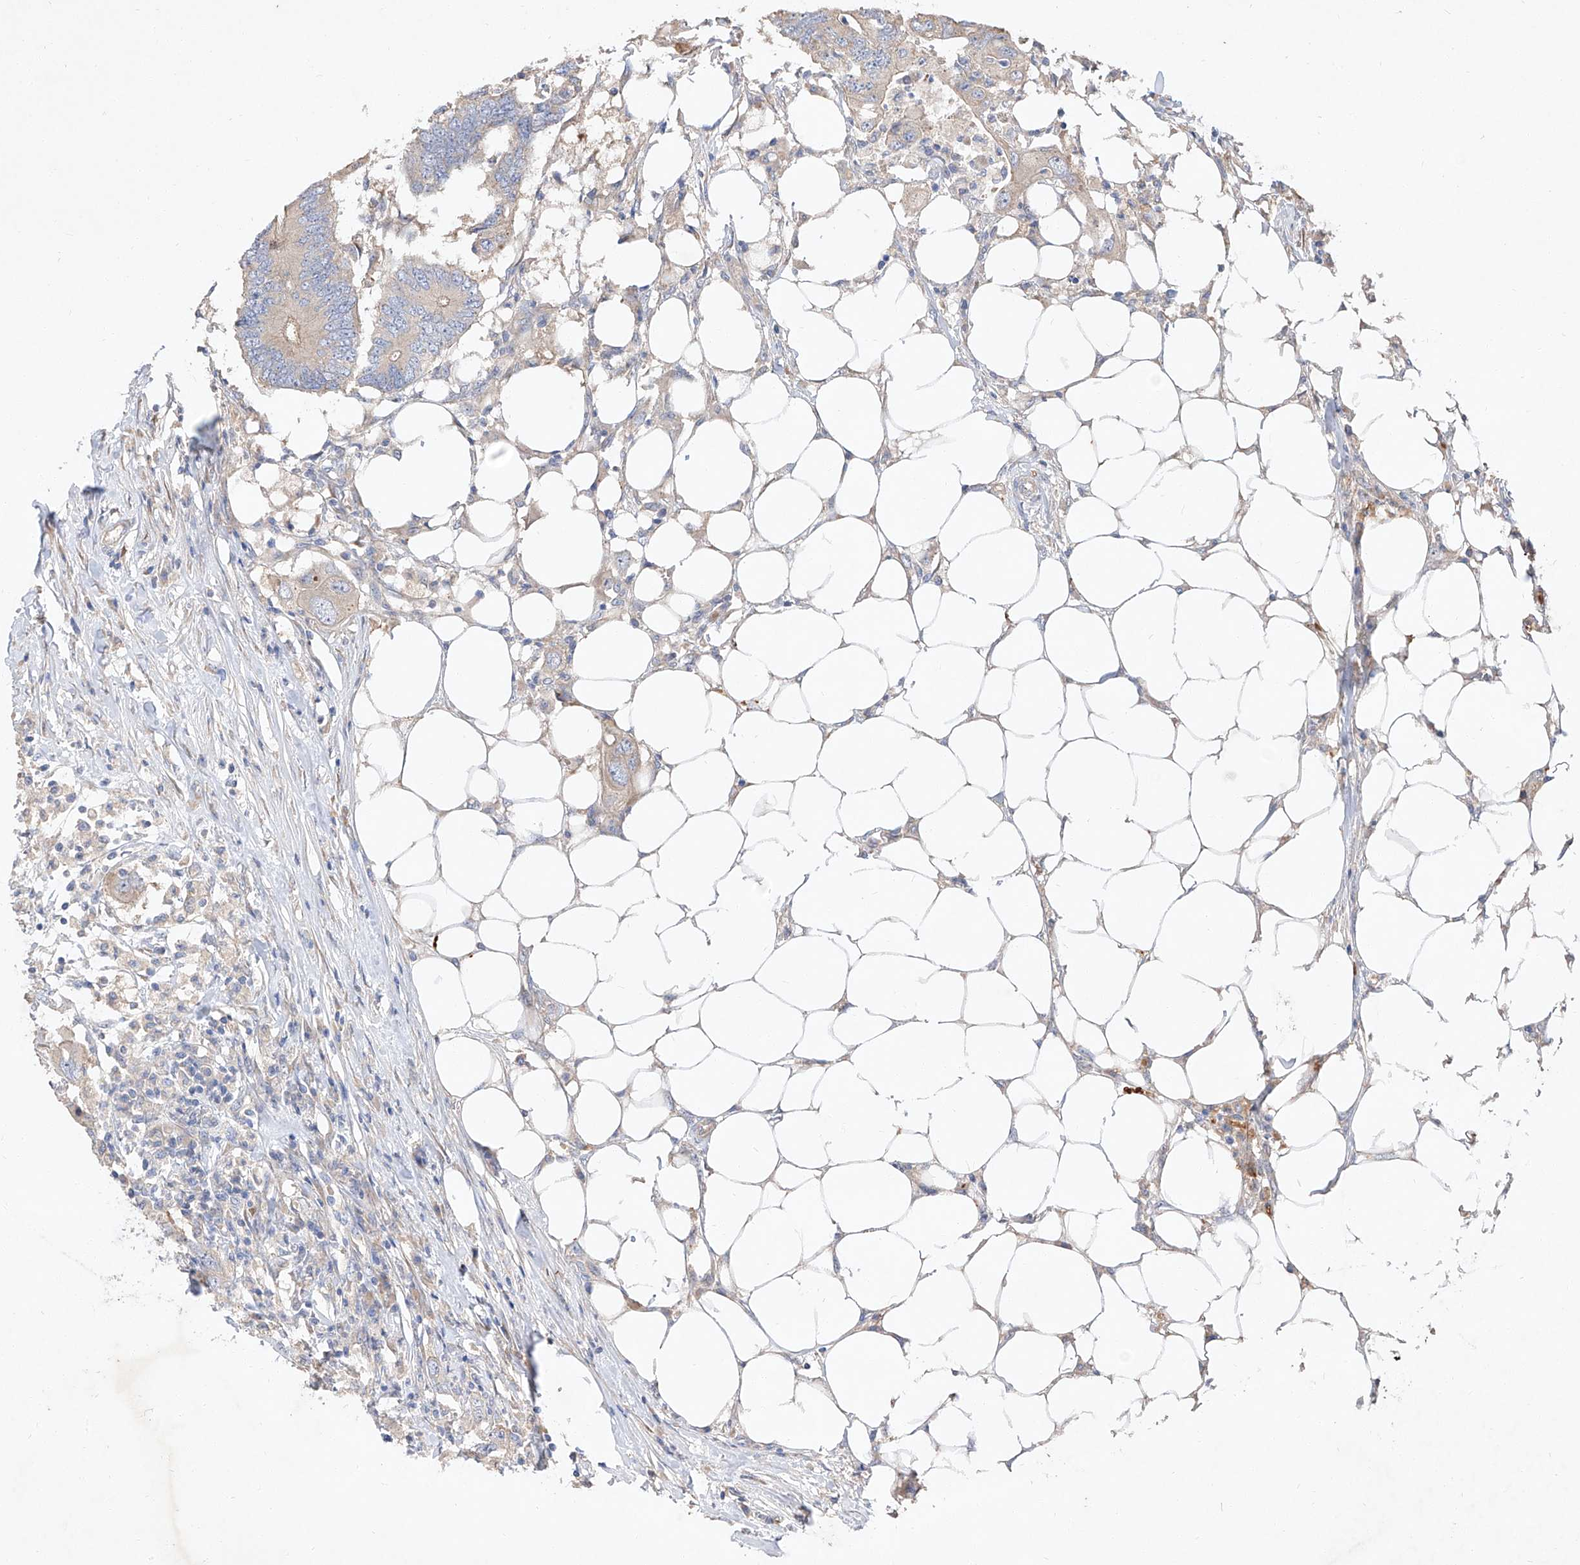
{"staining": {"intensity": "negative", "quantity": "none", "location": "none"}, "tissue": "colorectal cancer", "cell_type": "Tumor cells", "image_type": "cancer", "snomed": [{"axis": "morphology", "description": "Adenocarcinoma, NOS"}, {"axis": "topography", "description": "Colon"}], "caption": "IHC histopathology image of neoplastic tissue: colorectal cancer stained with DAB (3,3'-diaminobenzidine) reveals no significant protein staining in tumor cells.", "gene": "DIRAS3", "patient": {"sex": "male", "age": 71}}